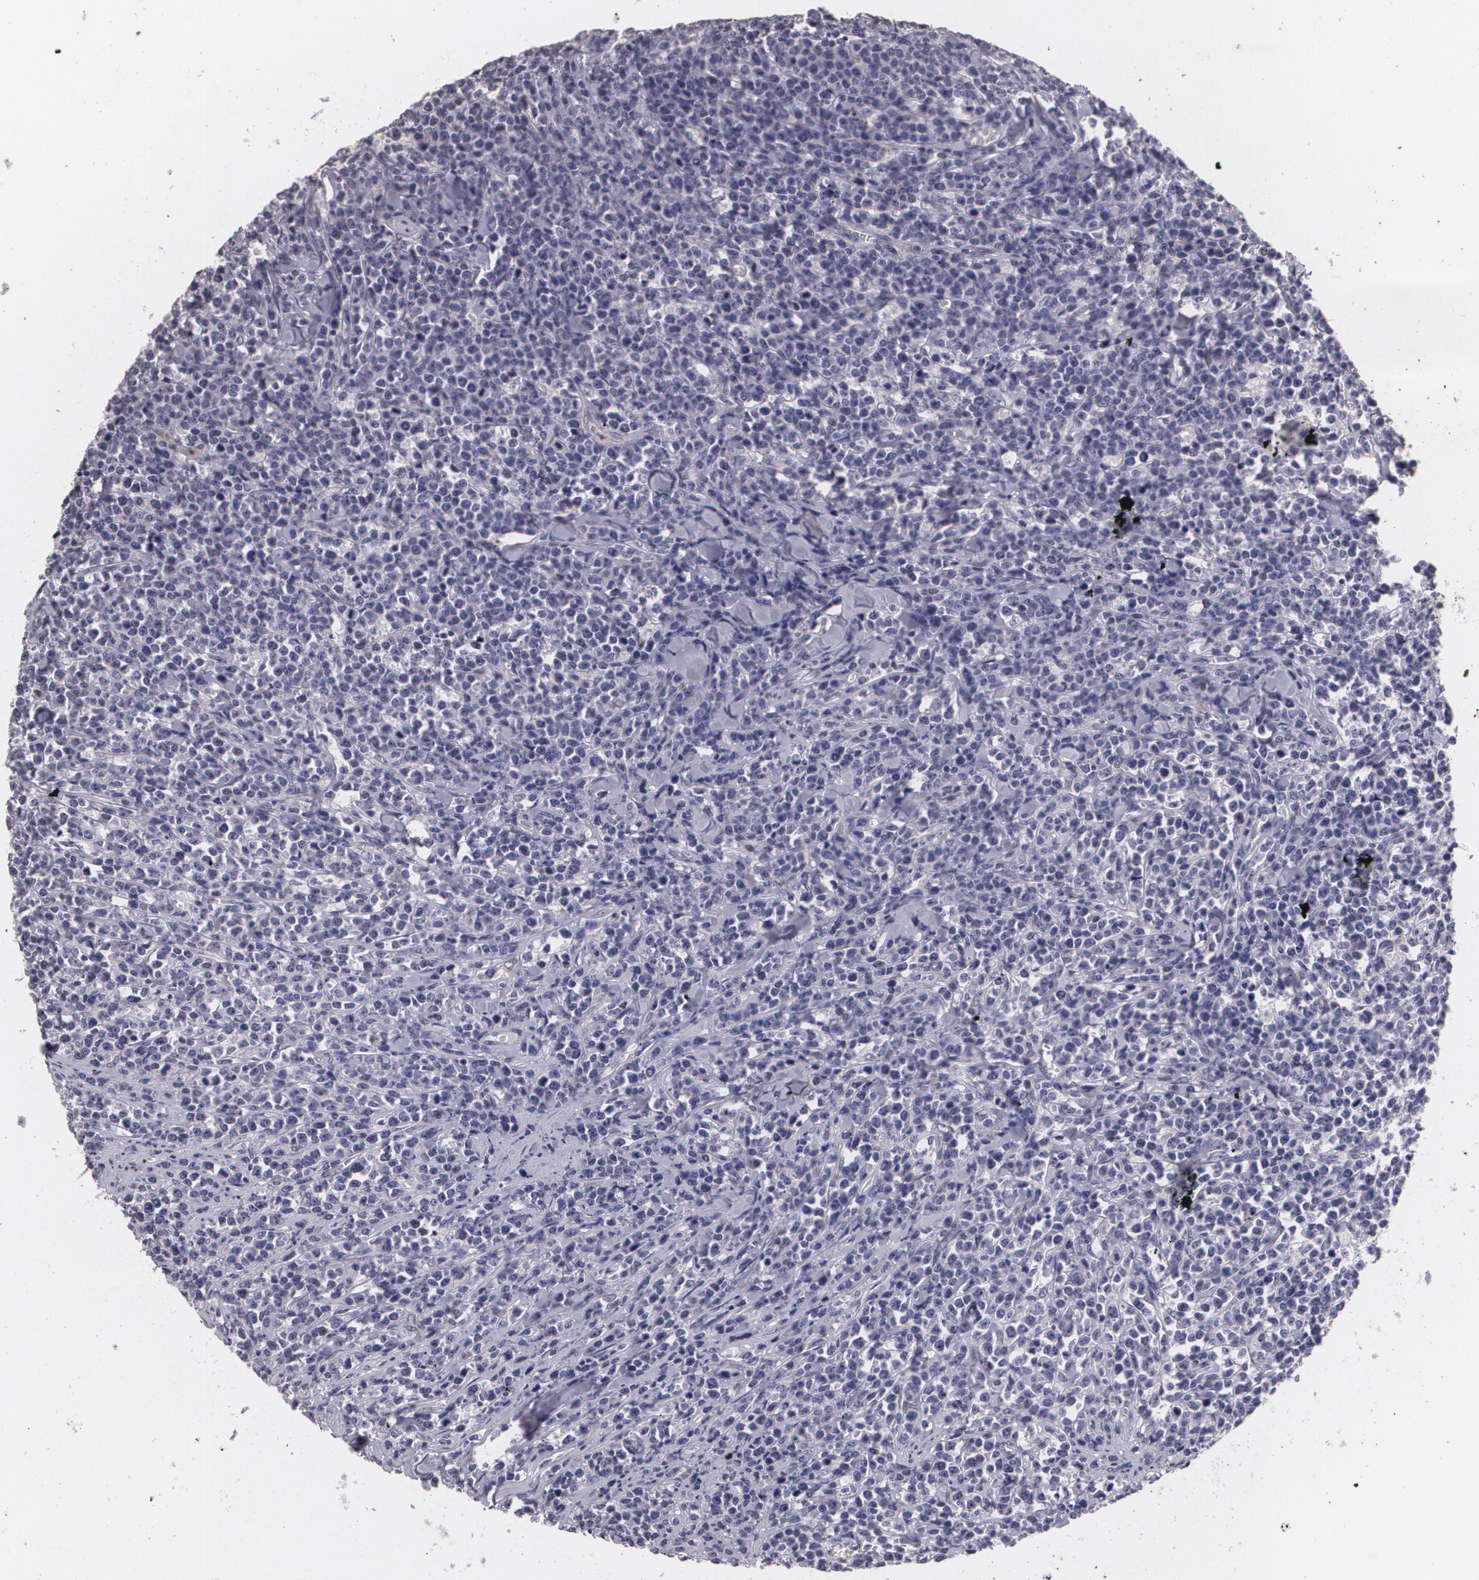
{"staining": {"intensity": "negative", "quantity": "none", "location": "none"}, "tissue": "lymphoma", "cell_type": "Tumor cells", "image_type": "cancer", "snomed": [{"axis": "morphology", "description": "Malignant lymphoma, non-Hodgkin's type, High grade"}, {"axis": "topography", "description": "Small intestine"}, {"axis": "topography", "description": "Colon"}], "caption": "High power microscopy image of an IHC photomicrograph of high-grade malignant lymphoma, non-Hodgkin's type, revealing no significant staining in tumor cells.", "gene": "KCNA4", "patient": {"sex": "male", "age": 8}}